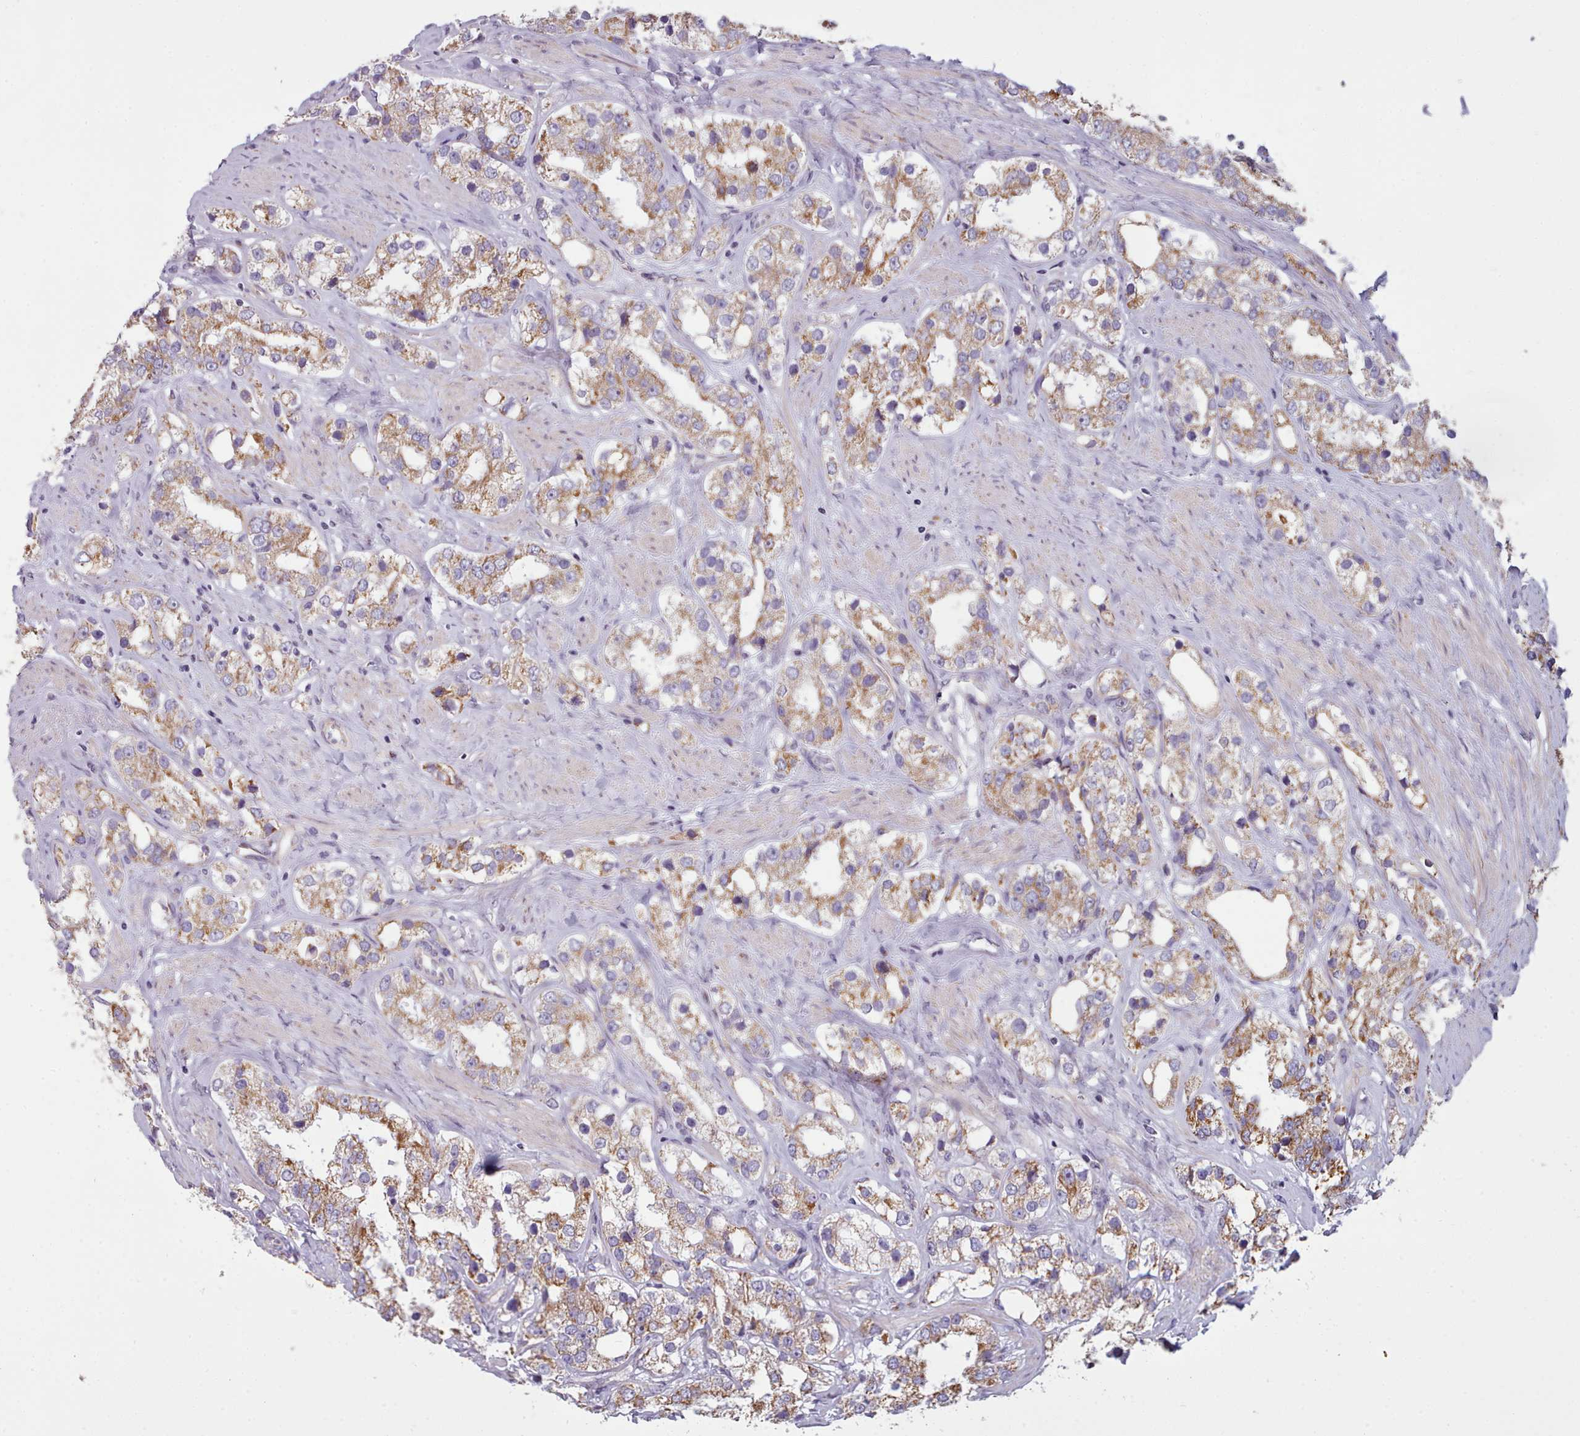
{"staining": {"intensity": "moderate", "quantity": ">75%", "location": "cytoplasmic/membranous"}, "tissue": "prostate cancer", "cell_type": "Tumor cells", "image_type": "cancer", "snomed": [{"axis": "morphology", "description": "Adenocarcinoma, NOS"}, {"axis": "topography", "description": "Prostate"}], "caption": "A medium amount of moderate cytoplasmic/membranous staining is present in approximately >75% of tumor cells in prostate cancer (adenocarcinoma) tissue.", "gene": "SLC52A3", "patient": {"sex": "male", "age": 79}}